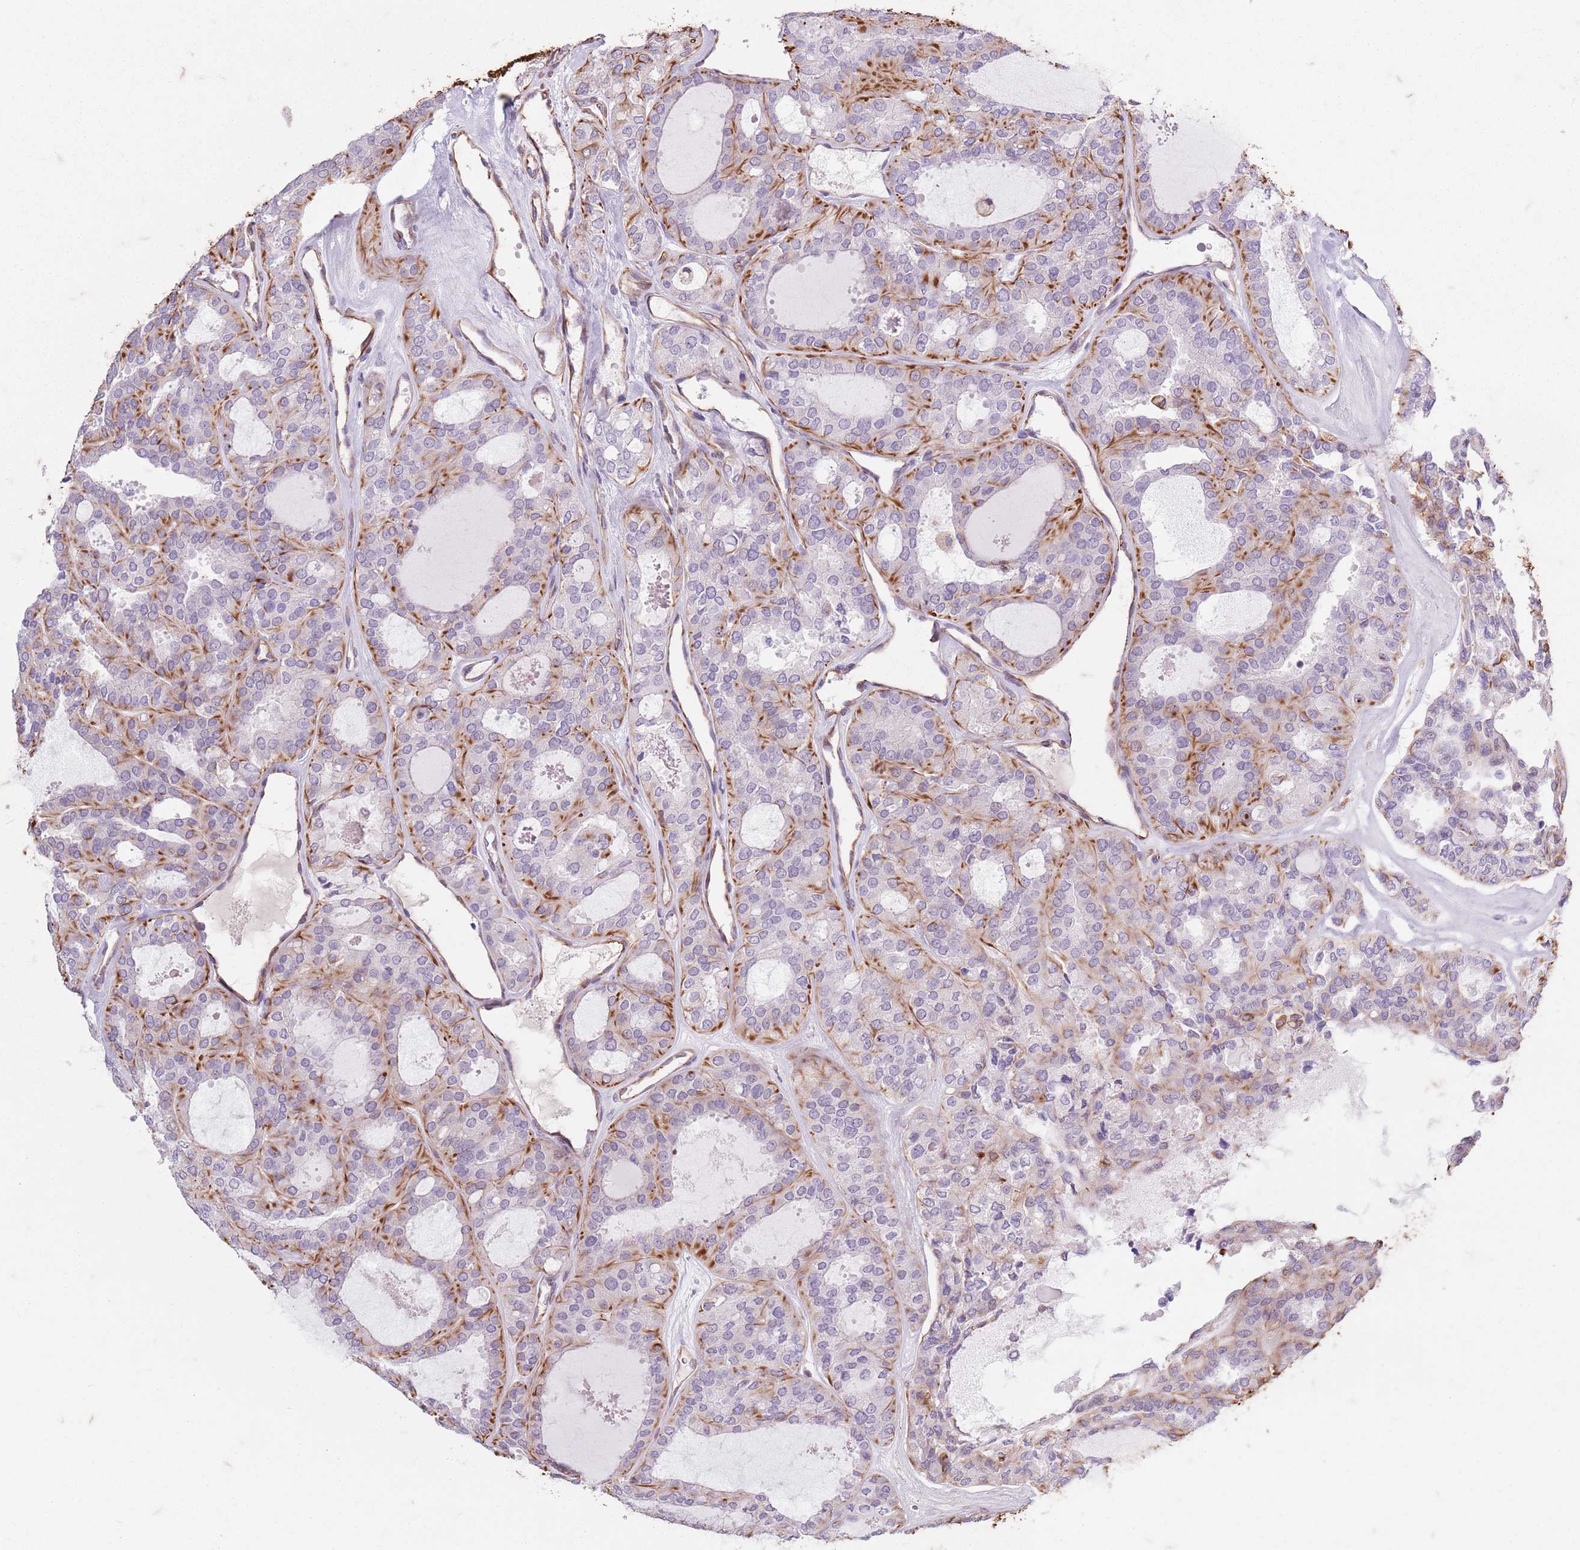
{"staining": {"intensity": "moderate", "quantity": "25%-75%", "location": "cytoplasmic/membranous"}, "tissue": "thyroid cancer", "cell_type": "Tumor cells", "image_type": "cancer", "snomed": [{"axis": "morphology", "description": "Follicular adenoma carcinoma, NOS"}, {"axis": "topography", "description": "Thyroid gland"}], "caption": "Follicular adenoma carcinoma (thyroid) was stained to show a protein in brown. There is medium levels of moderate cytoplasmic/membranous staining in about 25%-75% of tumor cells.", "gene": "TAS2R38", "patient": {"sex": "male", "age": 75}}